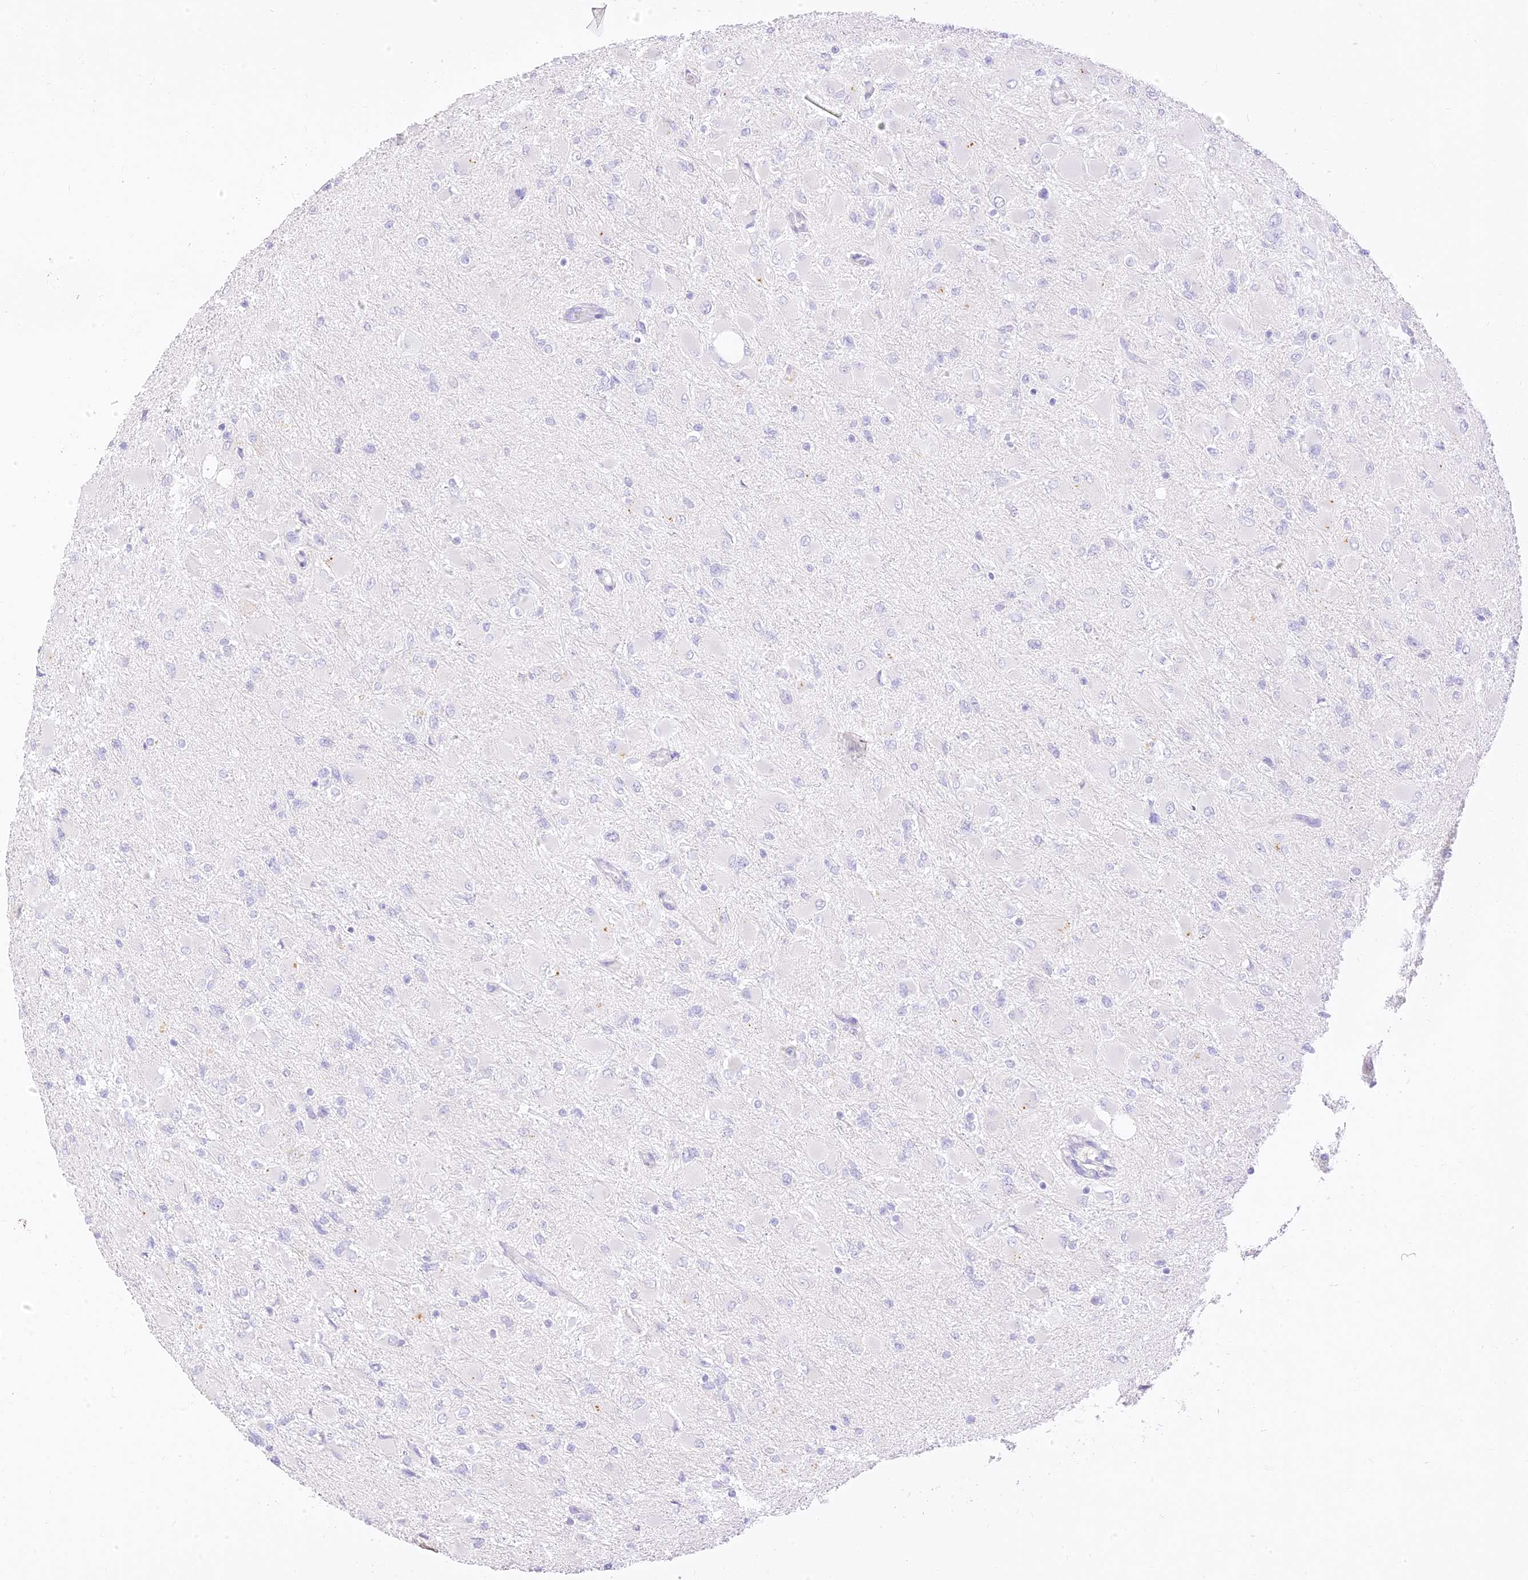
{"staining": {"intensity": "negative", "quantity": "none", "location": "none"}, "tissue": "glioma", "cell_type": "Tumor cells", "image_type": "cancer", "snomed": [{"axis": "morphology", "description": "Glioma, malignant, High grade"}, {"axis": "topography", "description": "Cerebral cortex"}], "caption": "An IHC micrograph of malignant glioma (high-grade) is shown. There is no staining in tumor cells of malignant glioma (high-grade).", "gene": "SEC13", "patient": {"sex": "female", "age": 36}}